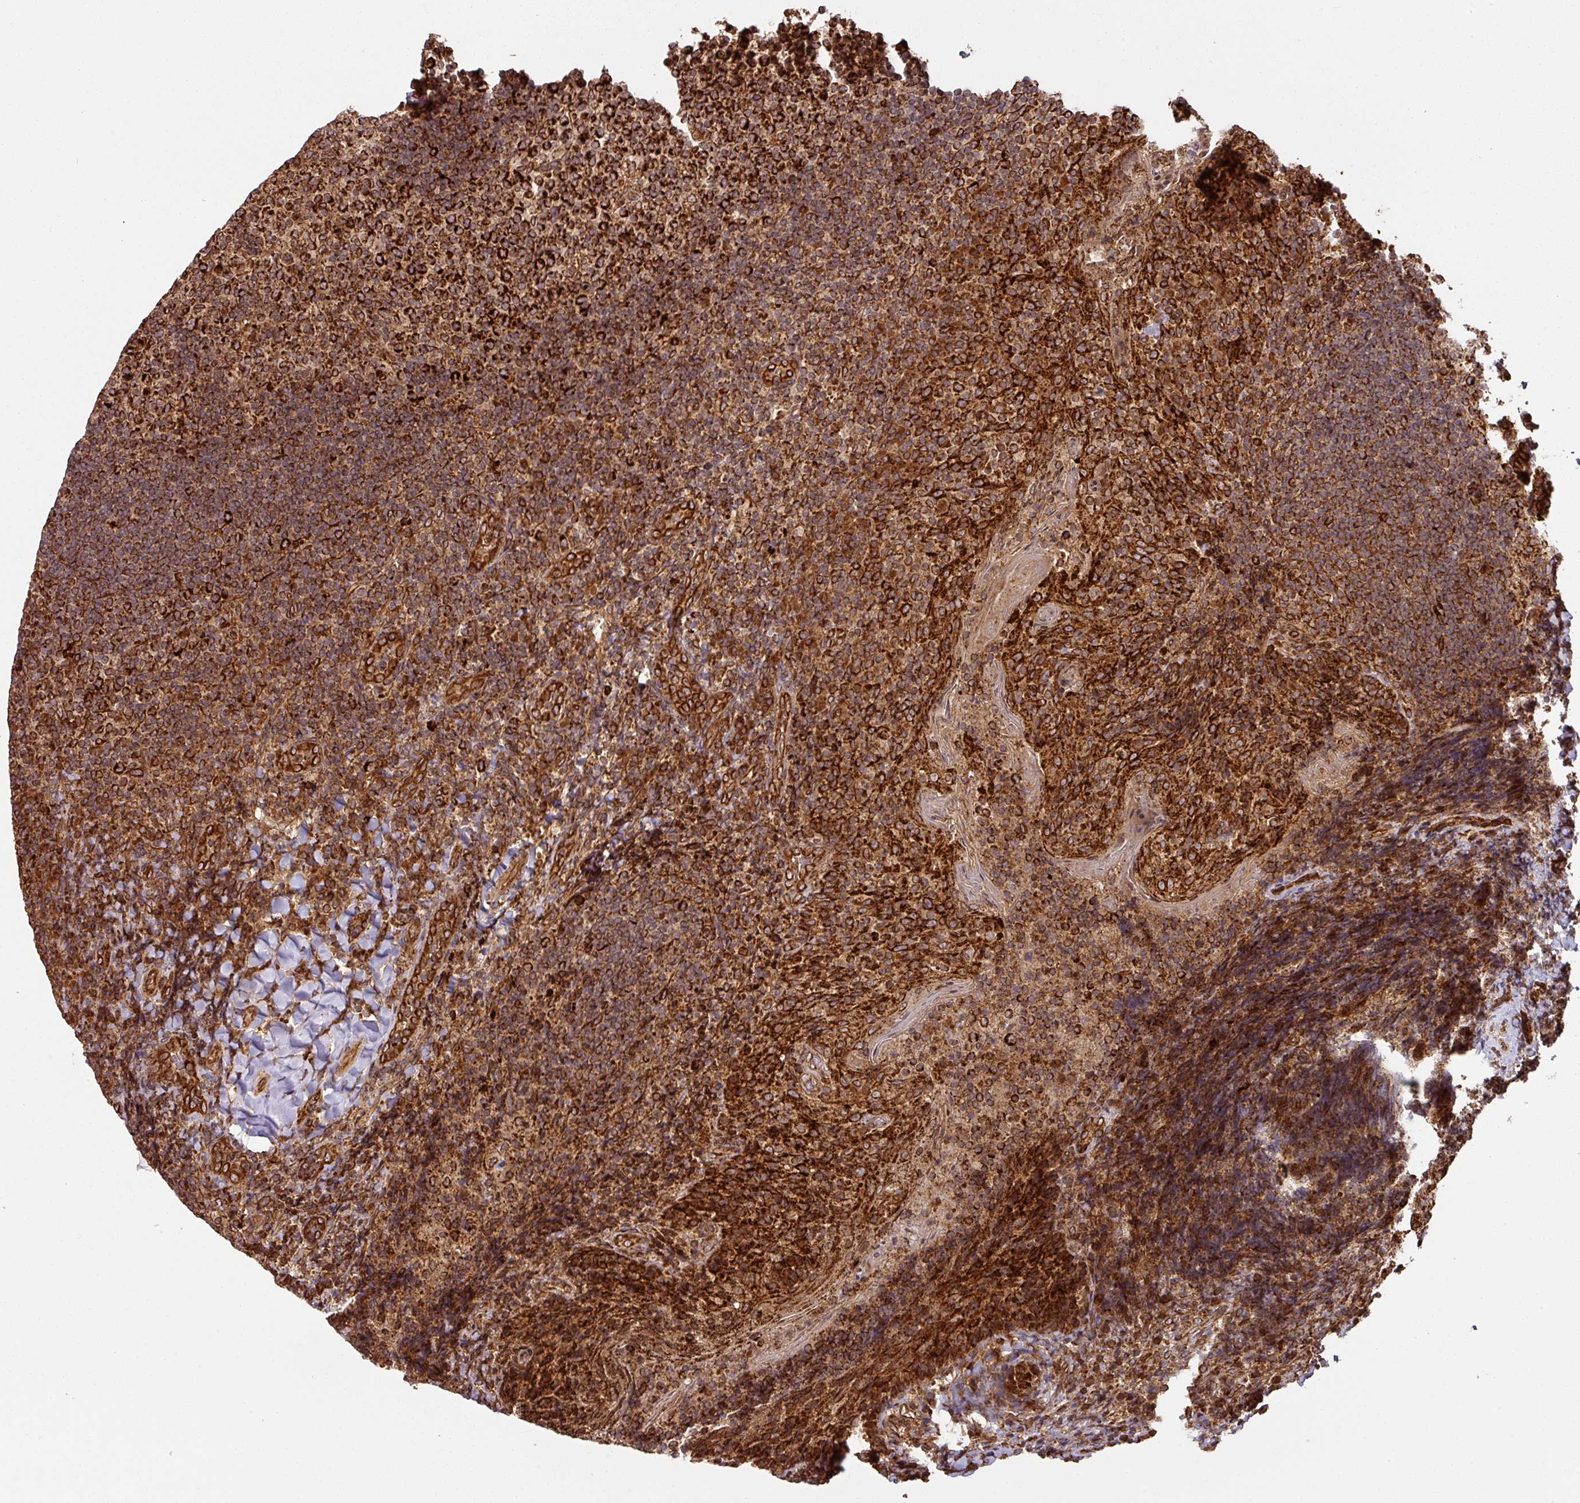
{"staining": {"intensity": "strong", "quantity": ">75%", "location": "cytoplasmic/membranous"}, "tissue": "tonsil", "cell_type": "Germinal center cells", "image_type": "normal", "snomed": [{"axis": "morphology", "description": "Normal tissue, NOS"}, {"axis": "topography", "description": "Tonsil"}], "caption": "Germinal center cells display high levels of strong cytoplasmic/membranous expression in approximately >75% of cells in benign human tonsil. (DAB (3,3'-diaminobenzidine) IHC with brightfield microscopy, high magnification).", "gene": "TRAP1", "patient": {"sex": "female", "age": 10}}